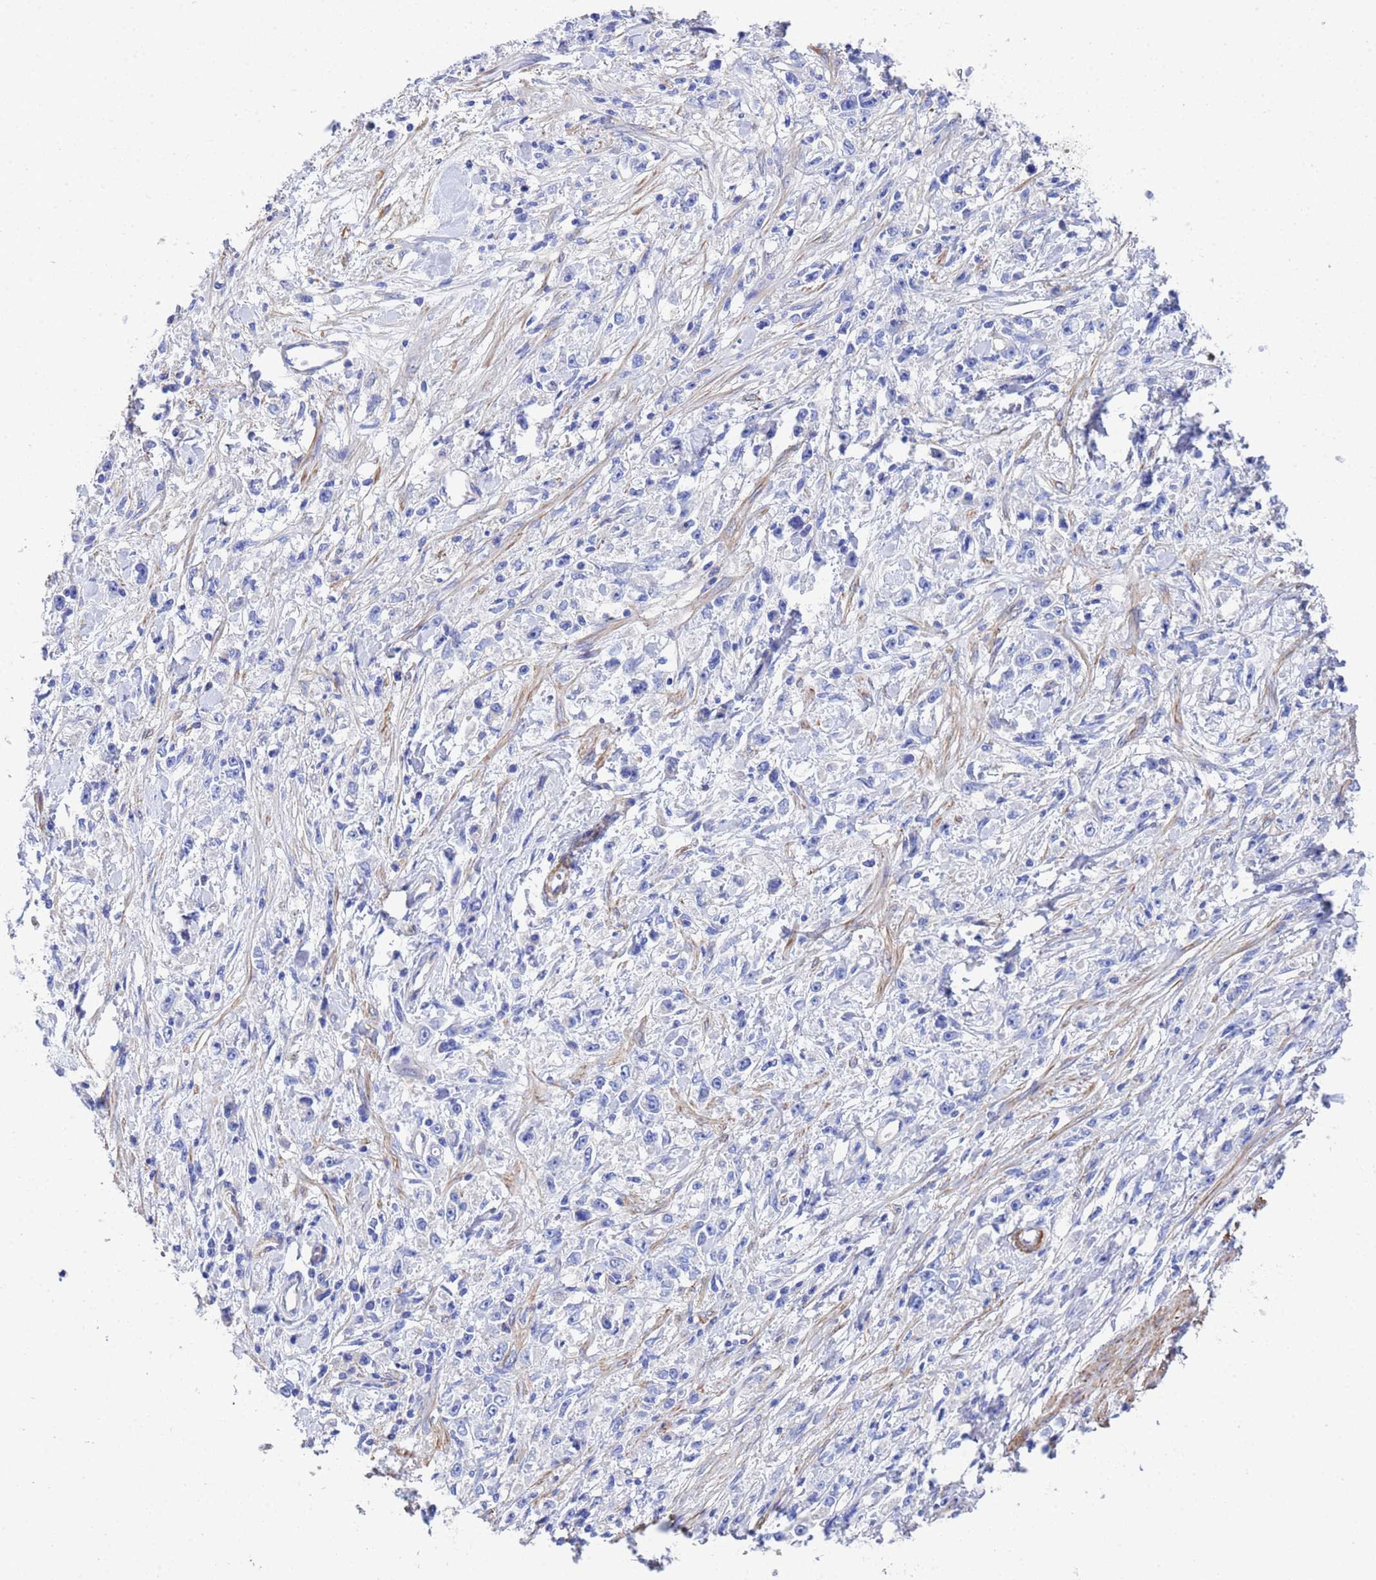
{"staining": {"intensity": "negative", "quantity": "none", "location": "none"}, "tissue": "stomach cancer", "cell_type": "Tumor cells", "image_type": "cancer", "snomed": [{"axis": "morphology", "description": "Adenocarcinoma, NOS"}, {"axis": "topography", "description": "Stomach"}], "caption": "Protein analysis of adenocarcinoma (stomach) shows no significant staining in tumor cells.", "gene": "CST4", "patient": {"sex": "female", "age": 59}}